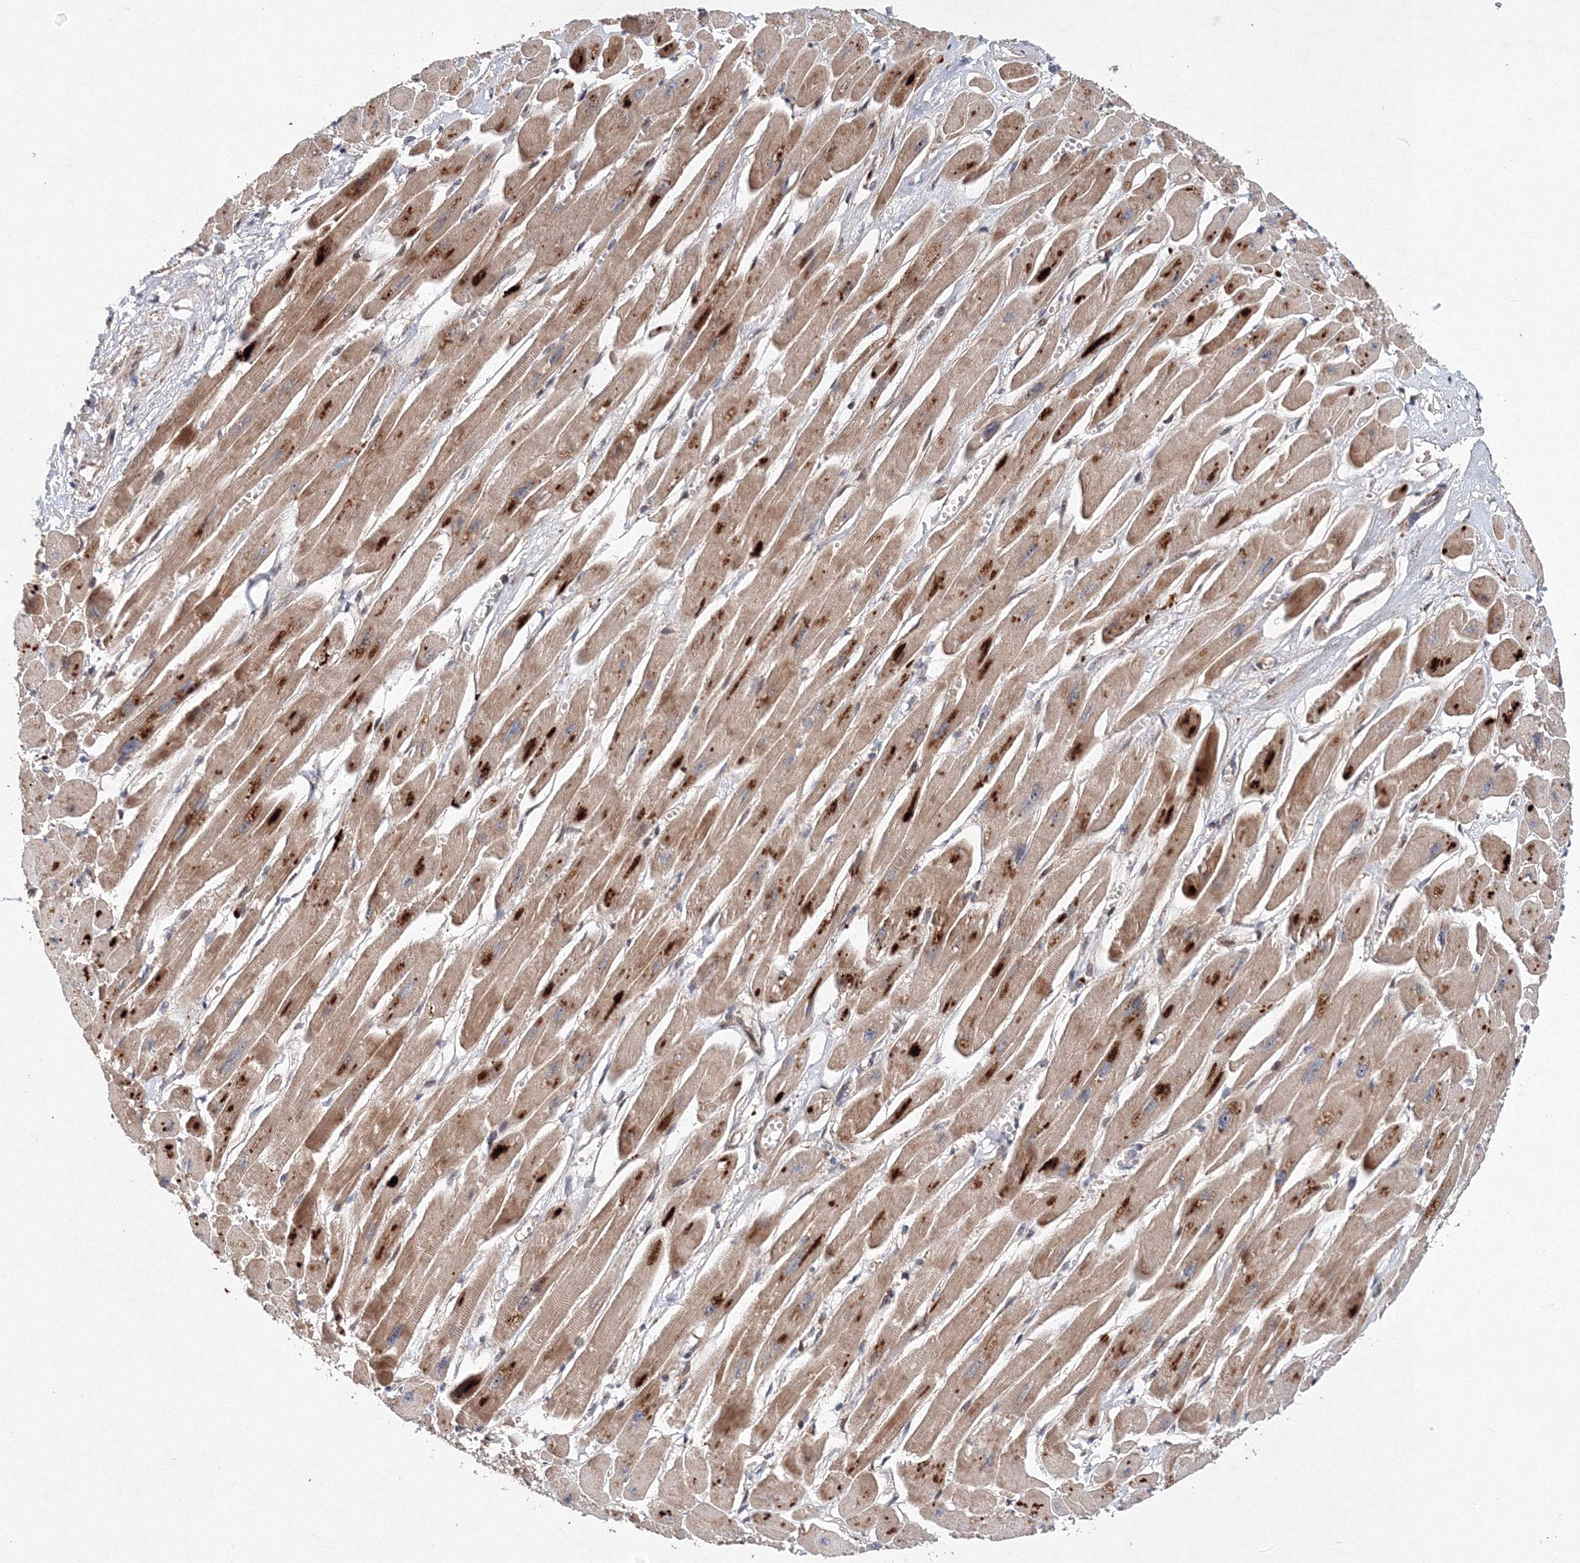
{"staining": {"intensity": "moderate", "quantity": ">75%", "location": "cytoplasmic/membranous"}, "tissue": "heart muscle", "cell_type": "Cardiomyocytes", "image_type": "normal", "snomed": [{"axis": "morphology", "description": "Normal tissue, NOS"}, {"axis": "topography", "description": "Heart"}], "caption": "Heart muscle stained with DAB immunohistochemistry demonstrates medium levels of moderate cytoplasmic/membranous positivity in about >75% of cardiomyocytes. Using DAB (3,3'-diaminobenzidine) (brown) and hematoxylin (blue) stains, captured at high magnification using brightfield microscopy.", "gene": "ANKAR", "patient": {"sex": "female", "age": 54}}